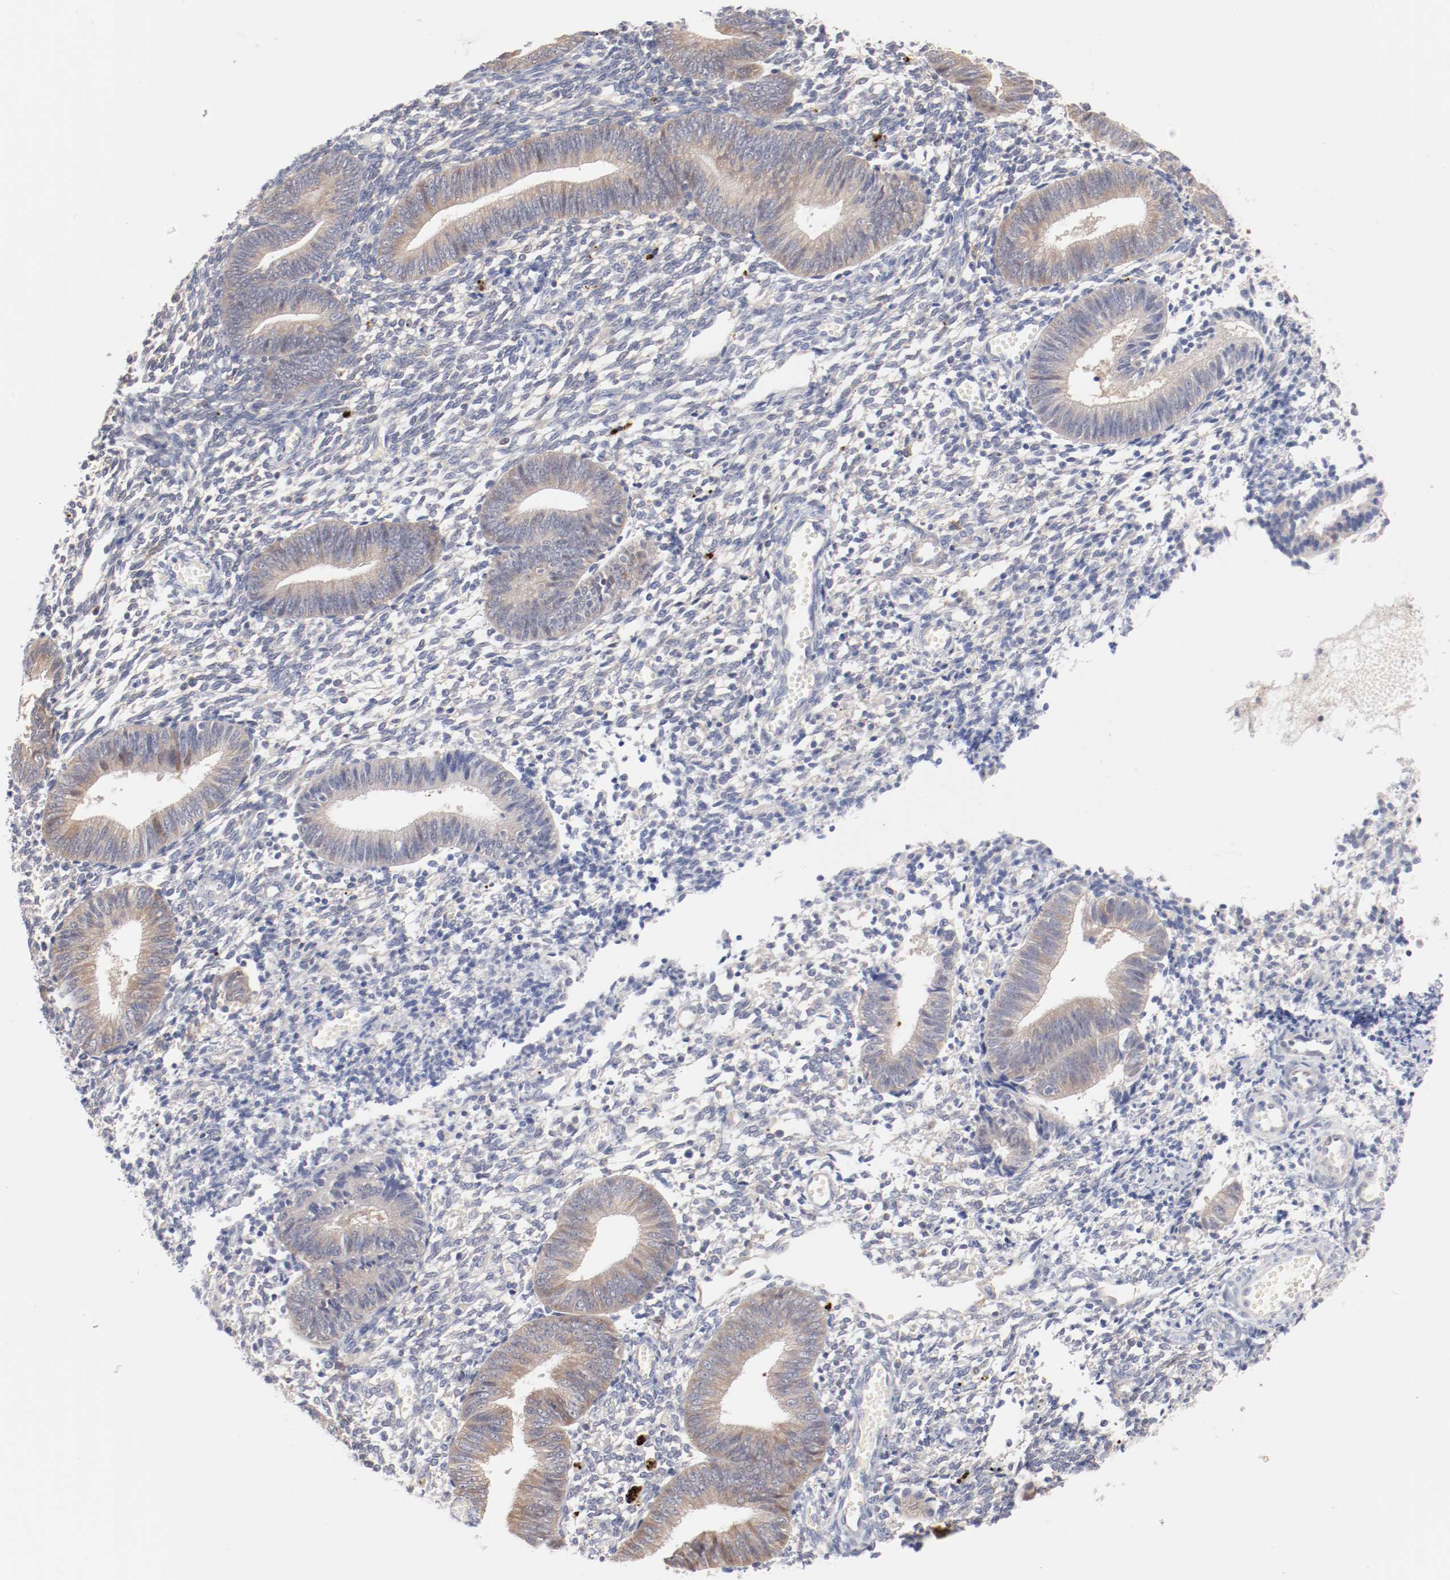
{"staining": {"intensity": "negative", "quantity": "none", "location": "none"}, "tissue": "endometrium", "cell_type": "Cells in endometrial stroma", "image_type": "normal", "snomed": [{"axis": "morphology", "description": "Normal tissue, NOS"}, {"axis": "topography", "description": "Uterus"}, {"axis": "topography", "description": "Endometrium"}], "caption": "A histopathology image of endometrium stained for a protein shows no brown staining in cells in endometrial stroma.", "gene": "SETD3", "patient": {"sex": "female", "age": 33}}